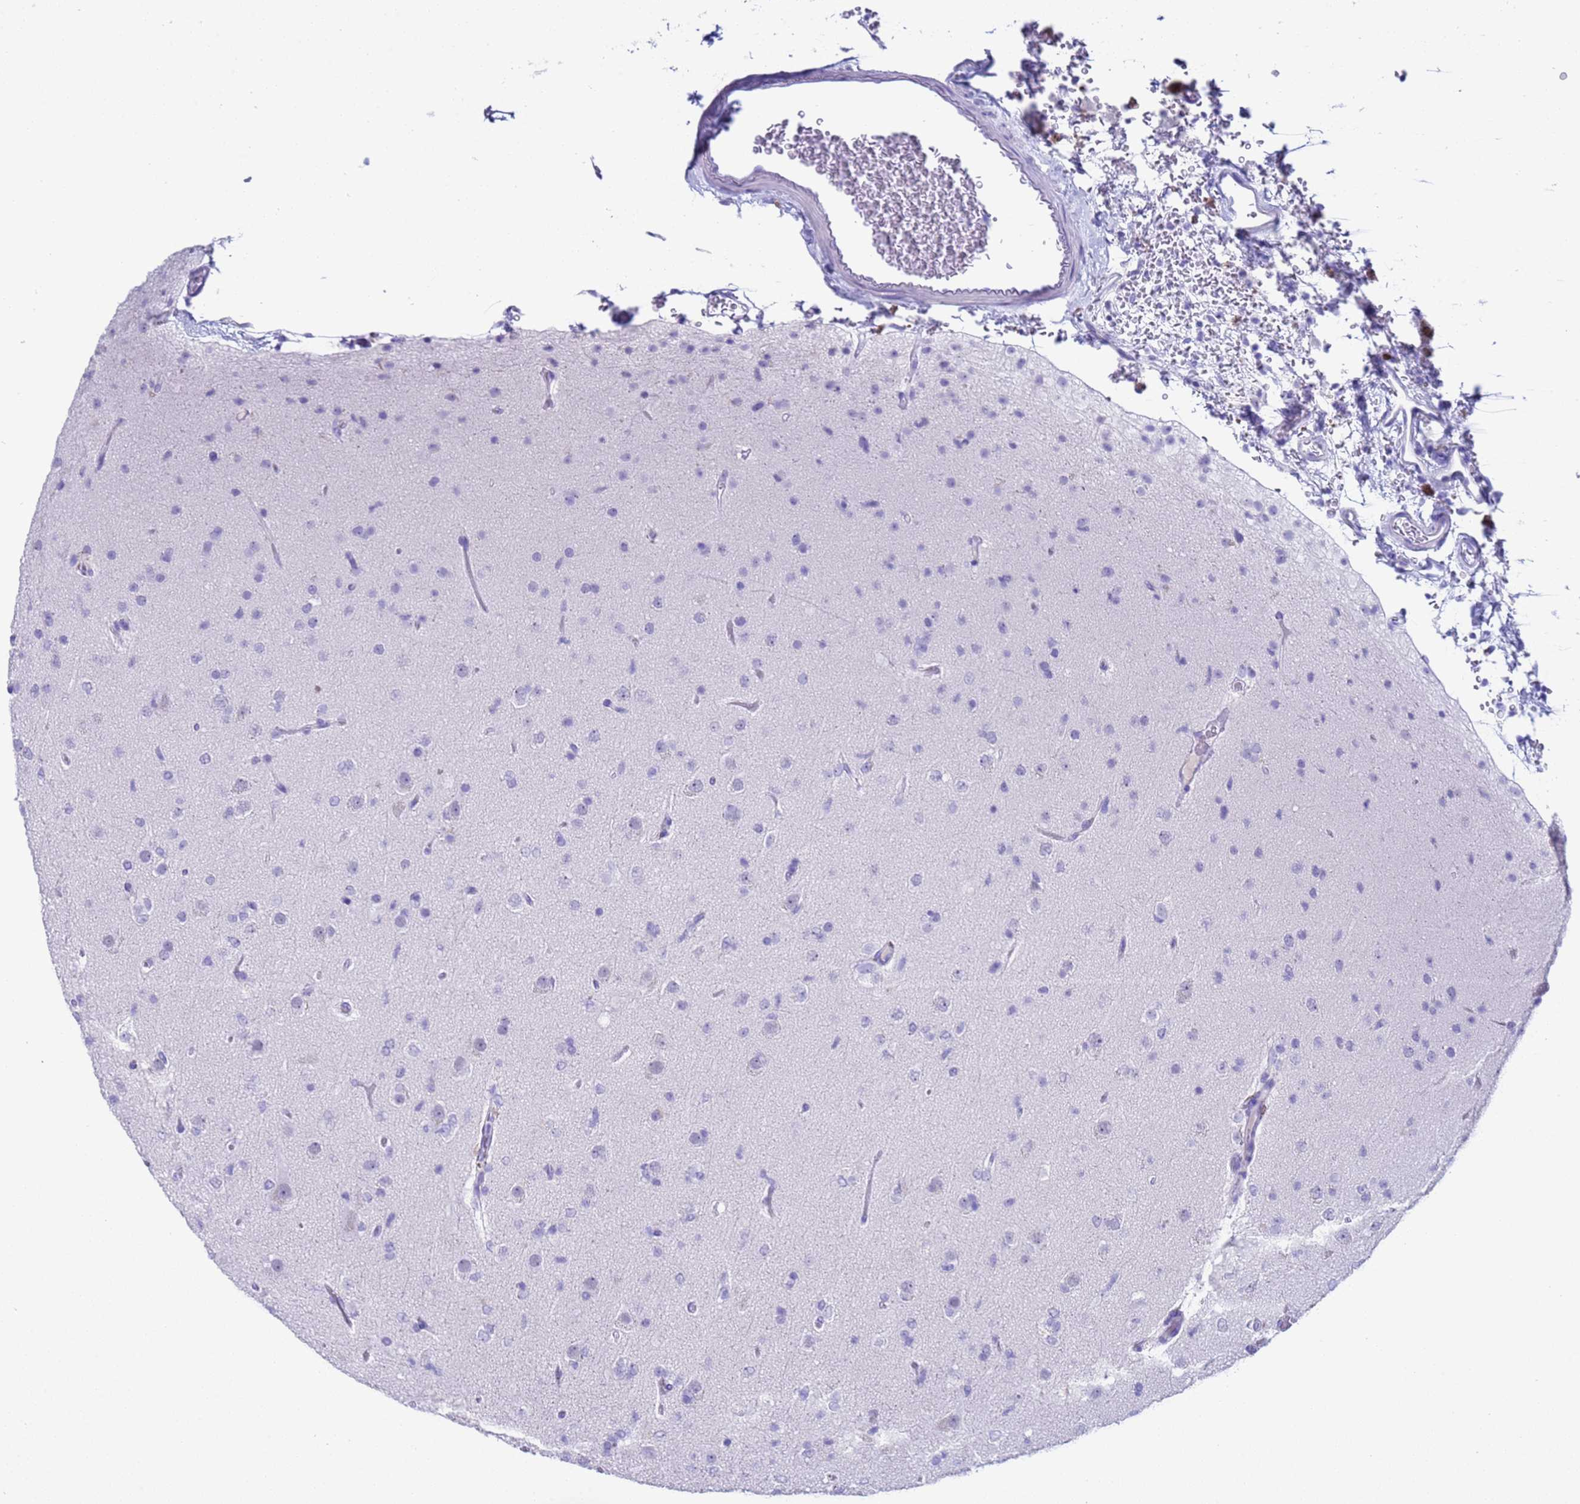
{"staining": {"intensity": "negative", "quantity": "none", "location": "none"}, "tissue": "glioma", "cell_type": "Tumor cells", "image_type": "cancer", "snomed": [{"axis": "morphology", "description": "Glioma, malignant, Low grade"}, {"axis": "topography", "description": "Brain"}], "caption": "Protein analysis of low-grade glioma (malignant) demonstrates no significant positivity in tumor cells.", "gene": "CKM", "patient": {"sex": "male", "age": 65}}